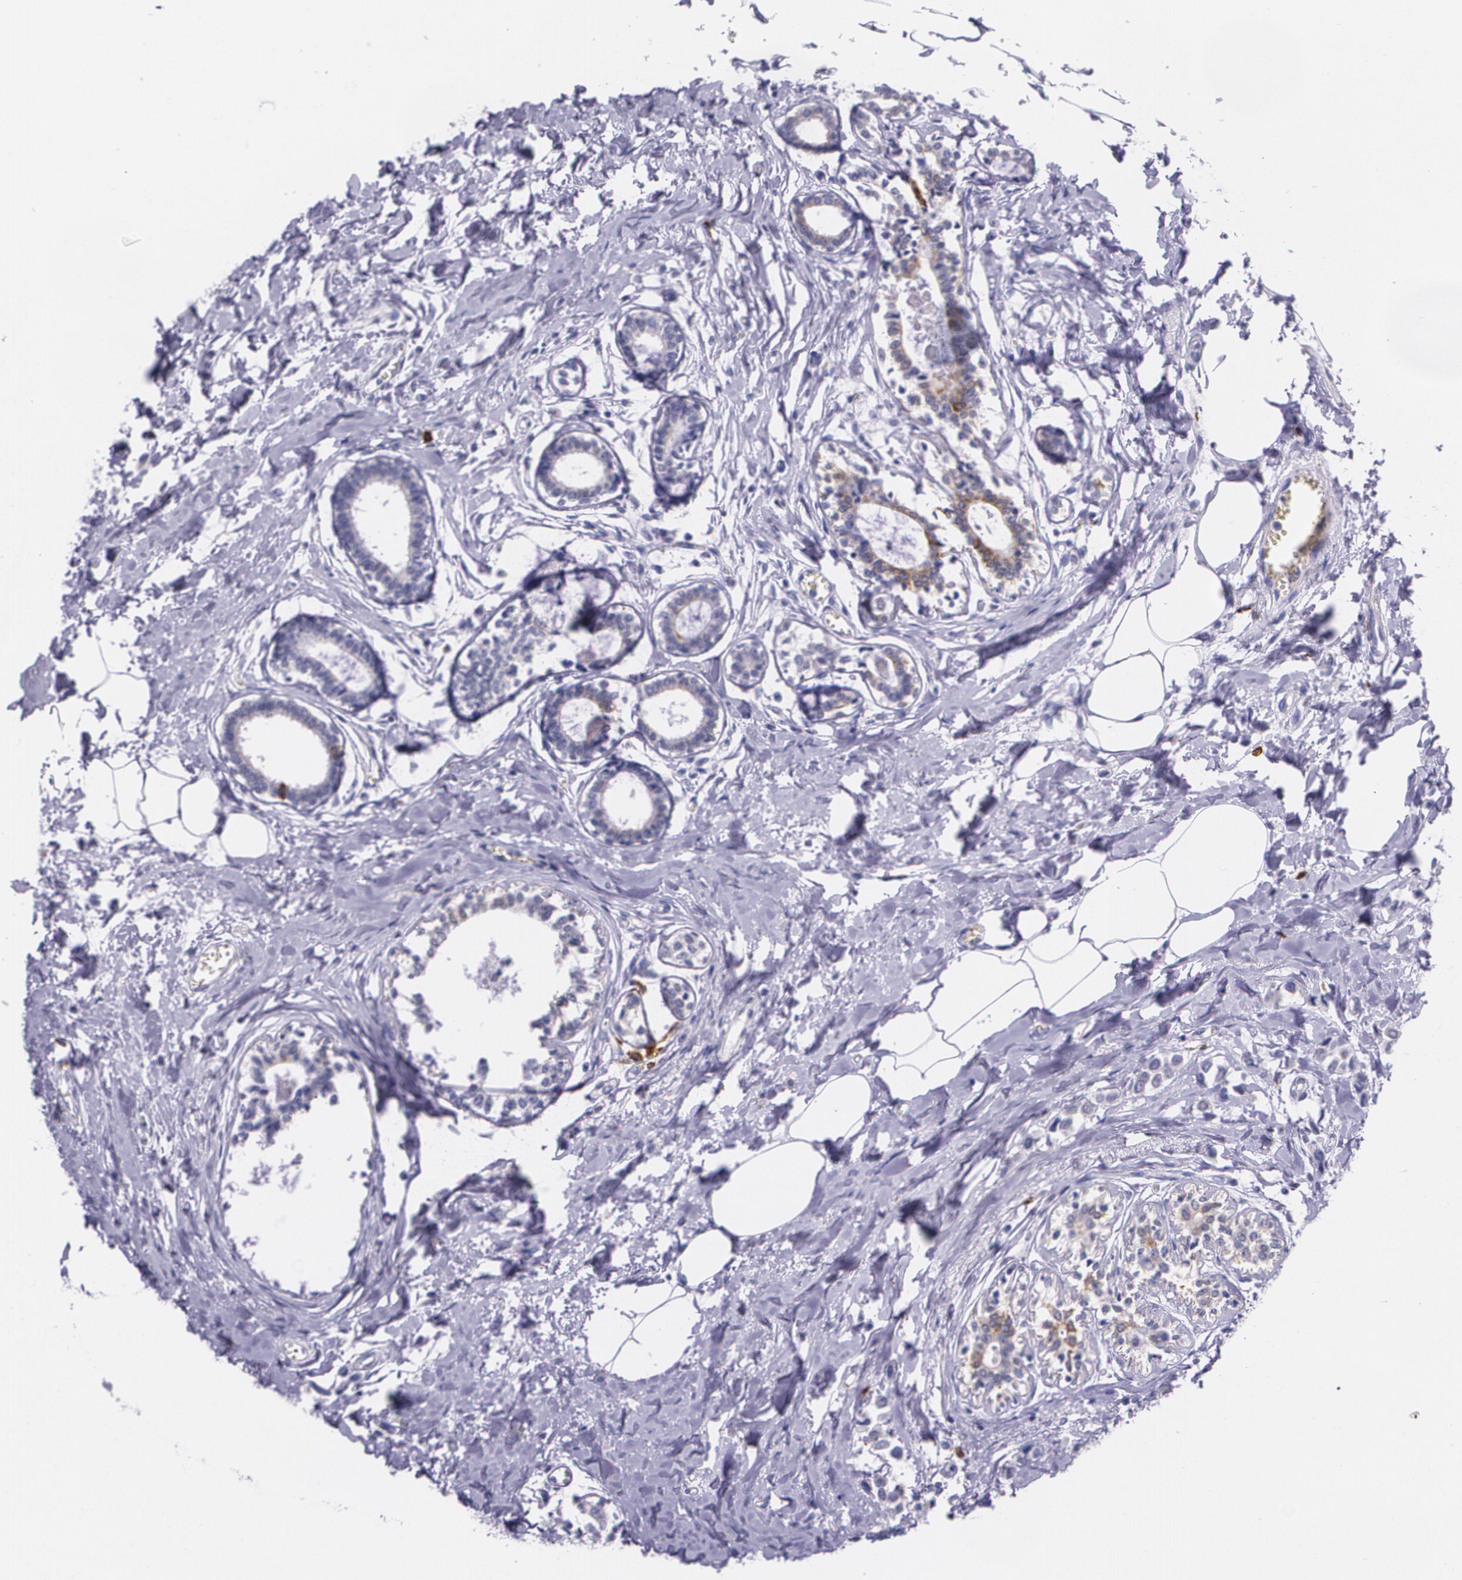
{"staining": {"intensity": "weak", "quantity": "25%-75%", "location": "cytoplasmic/membranous"}, "tissue": "breast cancer", "cell_type": "Tumor cells", "image_type": "cancer", "snomed": [{"axis": "morphology", "description": "Lobular carcinoma"}, {"axis": "topography", "description": "Breast"}], "caption": "High-power microscopy captured an immunohistochemistry micrograph of lobular carcinoma (breast), revealing weak cytoplasmic/membranous staining in about 25%-75% of tumor cells.", "gene": "RTN1", "patient": {"sex": "female", "age": 51}}